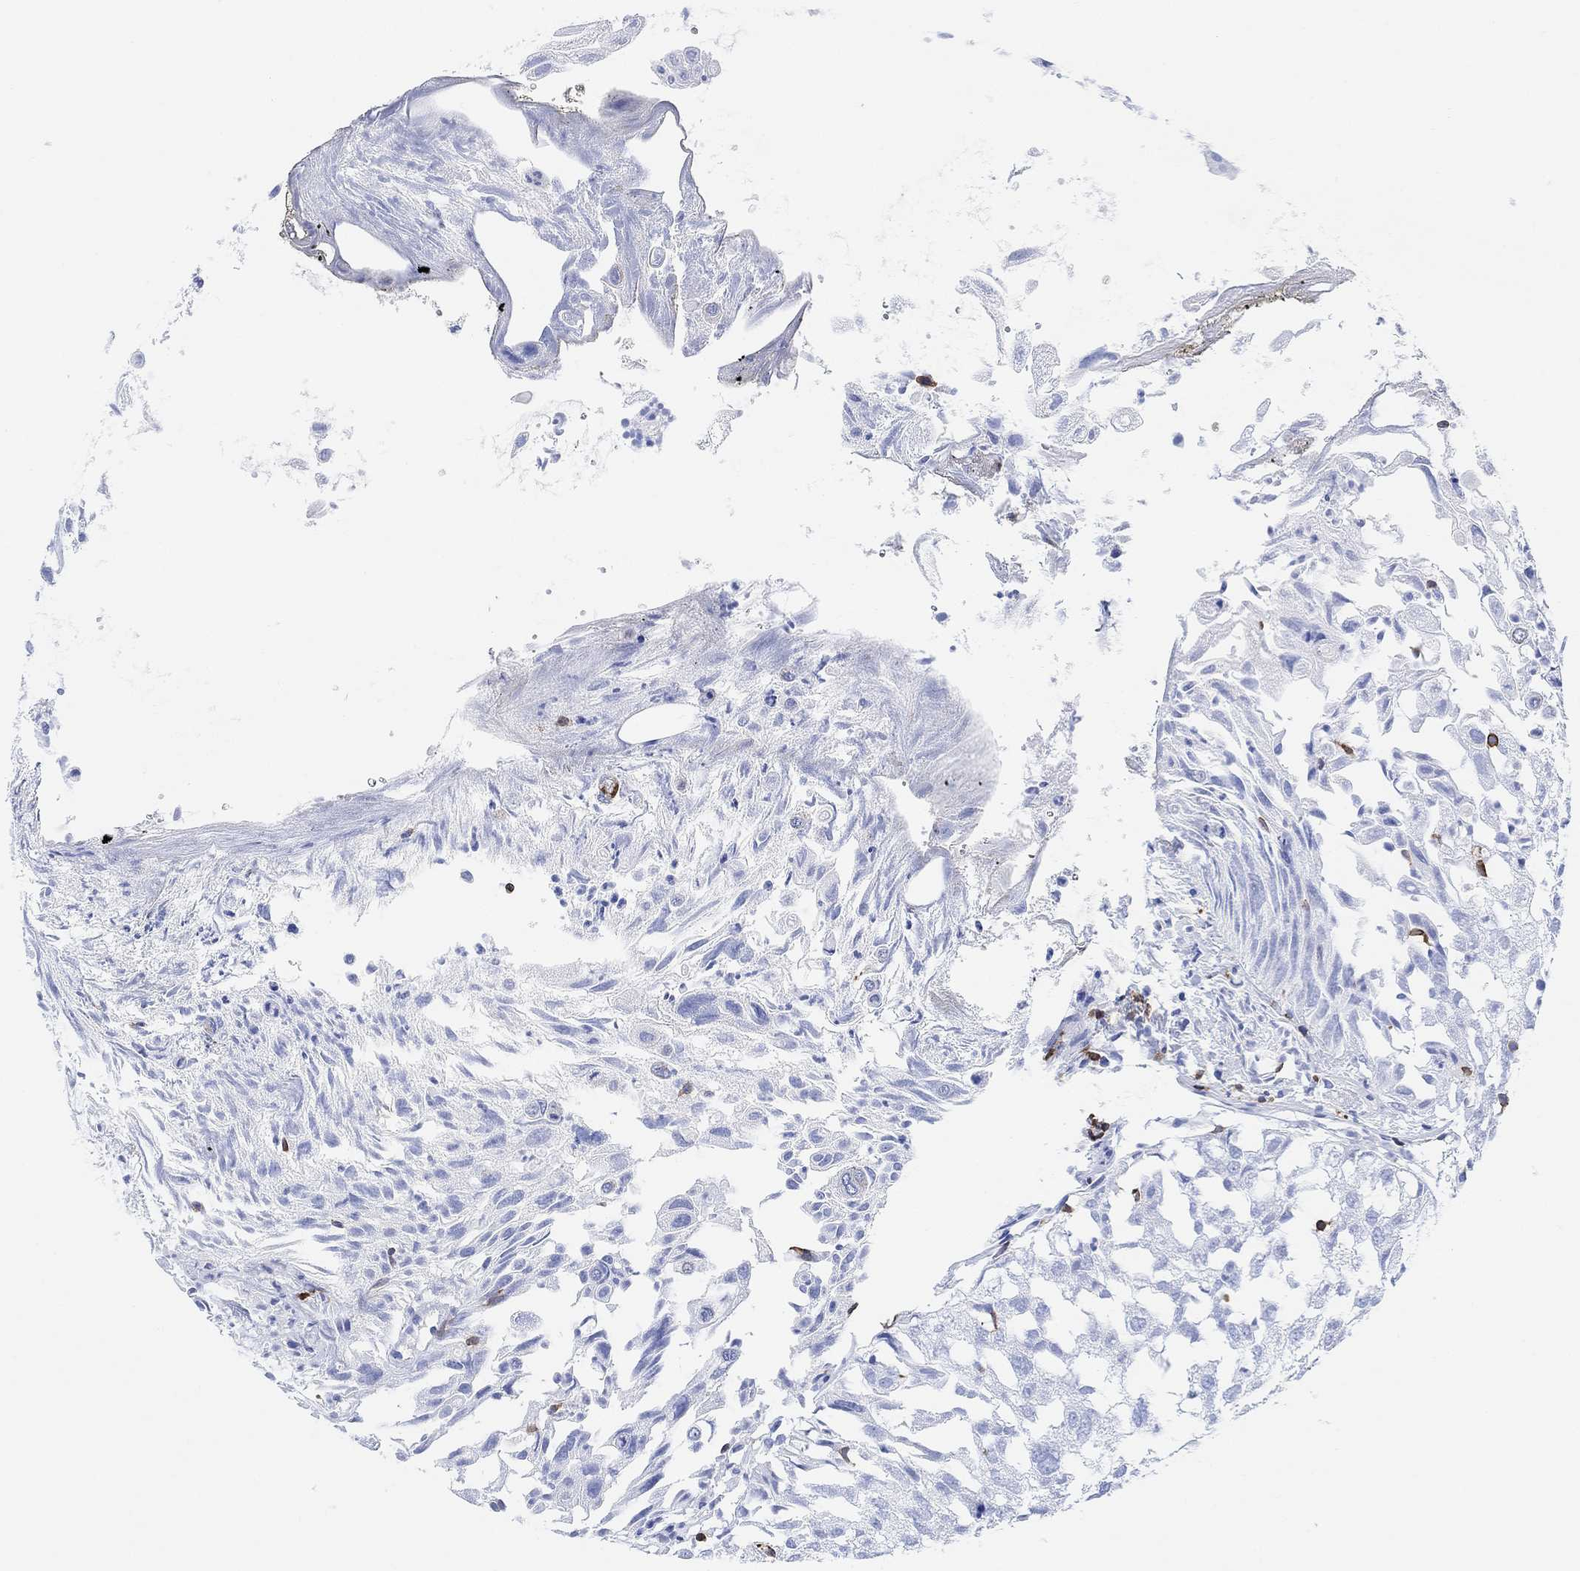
{"staining": {"intensity": "negative", "quantity": "none", "location": "none"}, "tissue": "urothelial cancer", "cell_type": "Tumor cells", "image_type": "cancer", "snomed": [{"axis": "morphology", "description": "Urothelial carcinoma, High grade"}, {"axis": "topography", "description": "Urinary bladder"}], "caption": "This is a histopathology image of immunohistochemistry (IHC) staining of urothelial cancer, which shows no positivity in tumor cells.", "gene": "GPR65", "patient": {"sex": "female", "age": 79}}